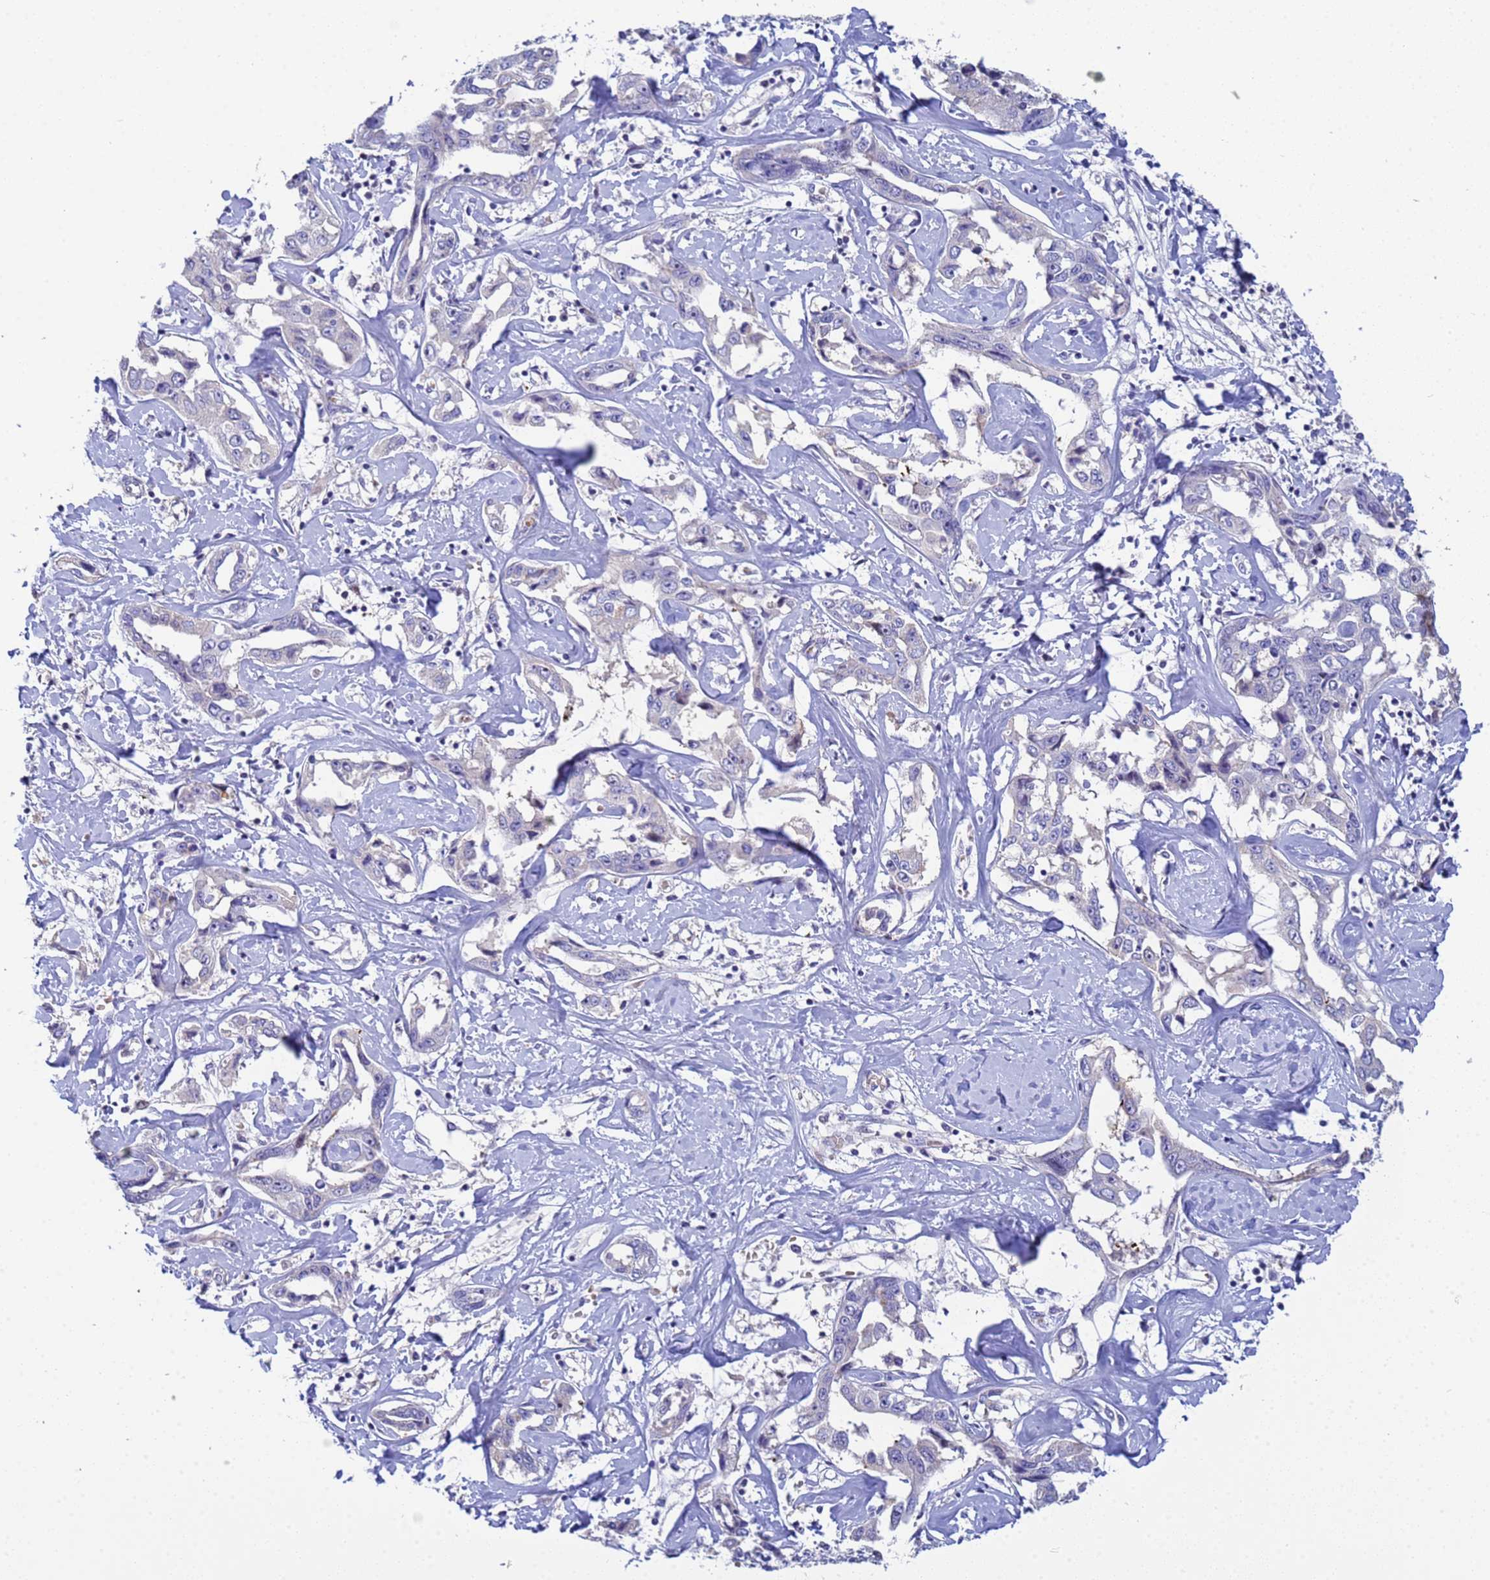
{"staining": {"intensity": "negative", "quantity": "none", "location": "none"}, "tissue": "liver cancer", "cell_type": "Tumor cells", "image_type": "cancer", "snomed": [{"axis": "morphology", "description": "Cholangiocarcinoma"}, {"axis": "topography", "description": "Liver"}], "caption": "A high-resolution histopathology image shows immunohistochemistry staining of liver cholangiocarcinoma, which demonstrates no significant positivity in tumor cells.", "gene": "PPP6R1", "patient": {"sex": "male", "age": 59}}